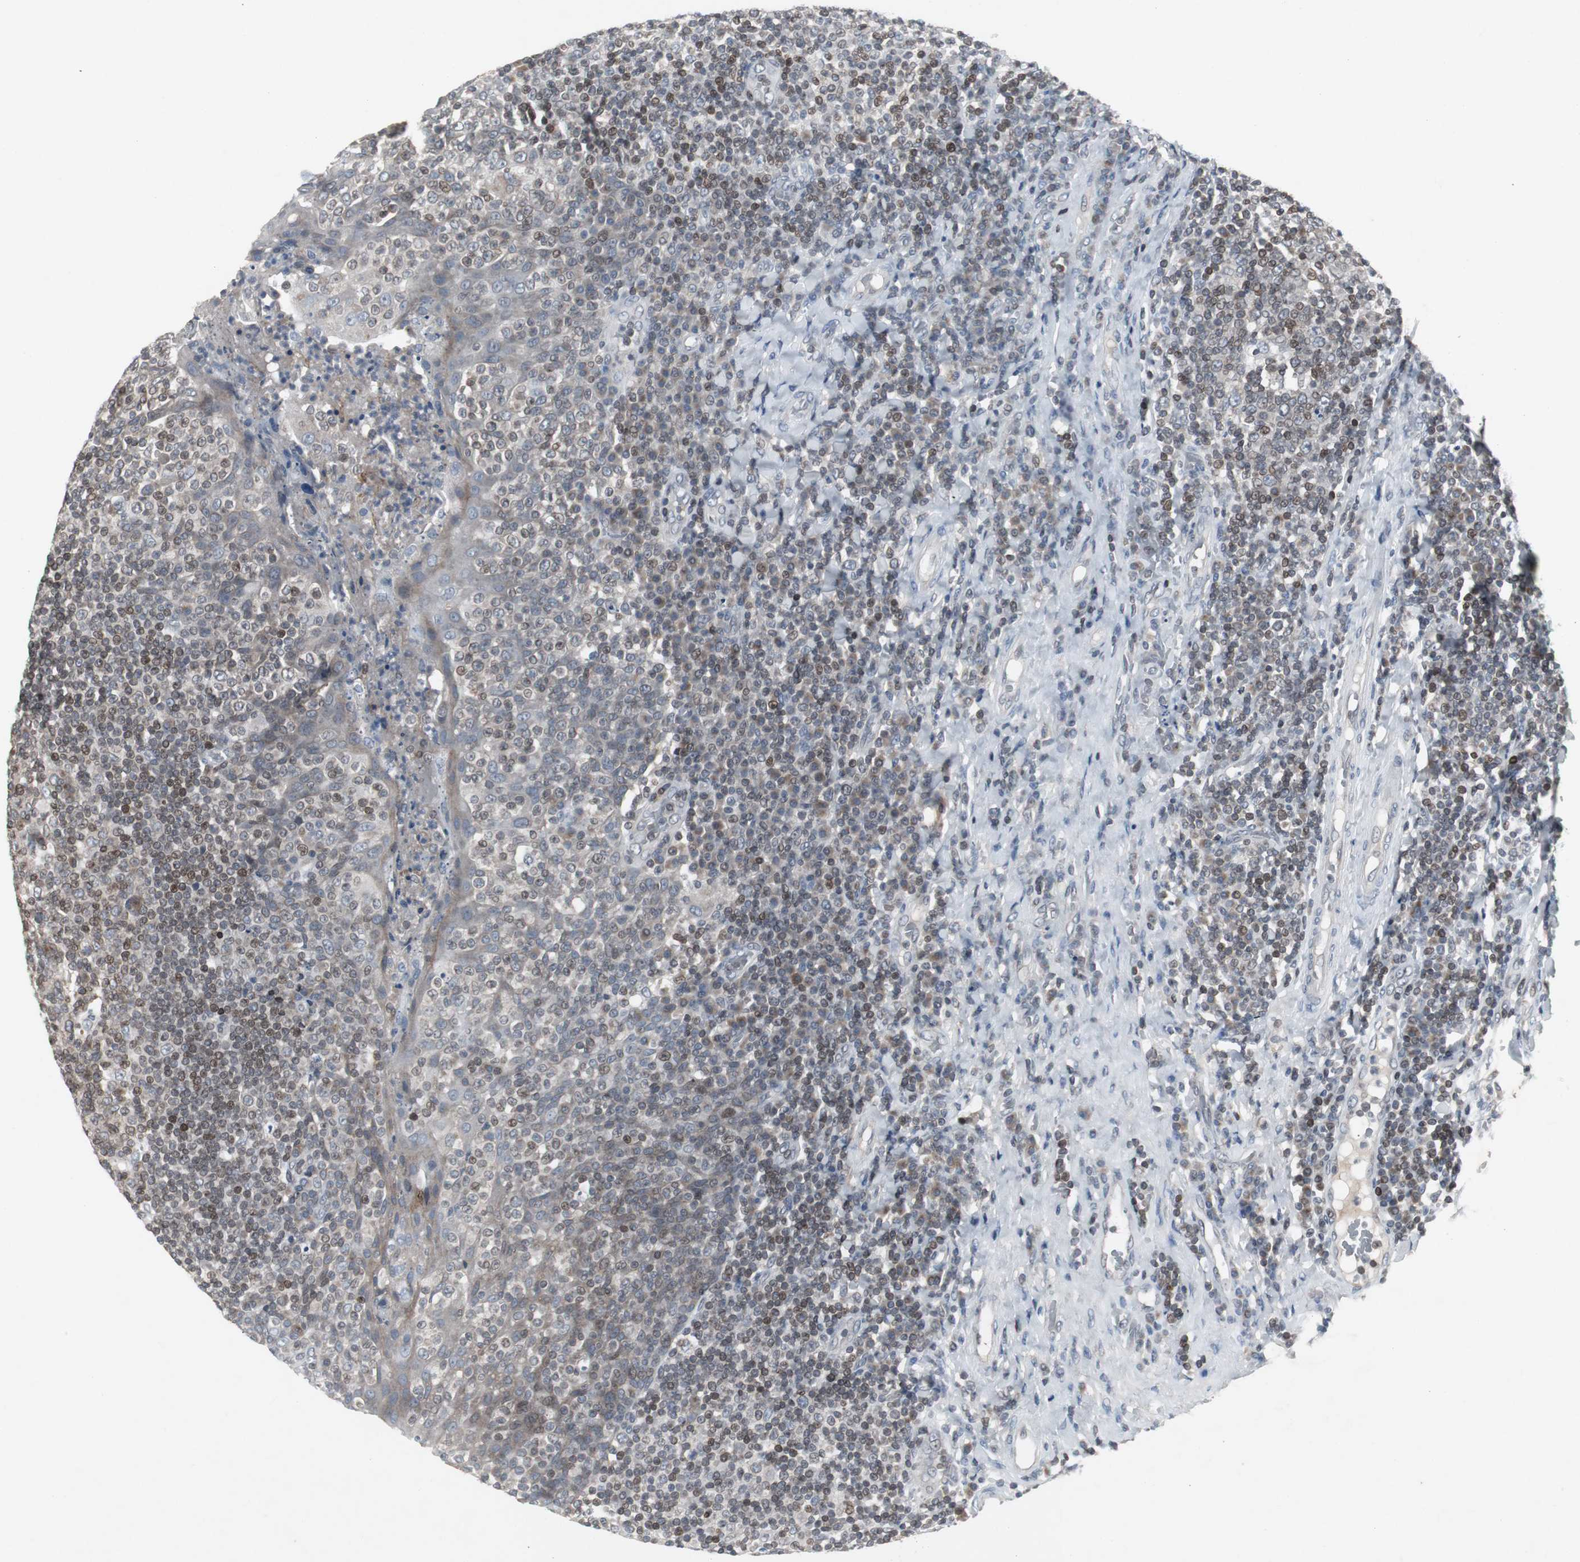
{"staining": {"intensity": "moderate", "quantity": "25%-75%", "location": "cytoplasmic/membranous"}, "tissue": "tonsil", "cell_type": "Non-germinal center cells", "image_type": "normal", "snomed": [{"axis": "morphology", "description": "Normal tissue, NOS"}, {"axis": "topography", "description": "Tonsil"}], "caption": "Protein staining demonstrates moderate cytoplasmic/membranous staining in approximately 25%-75% of non-germinal center cells in normal tonsil.", "gene": "ZNF396", "patient": {"sex": "male", "age": 17}}